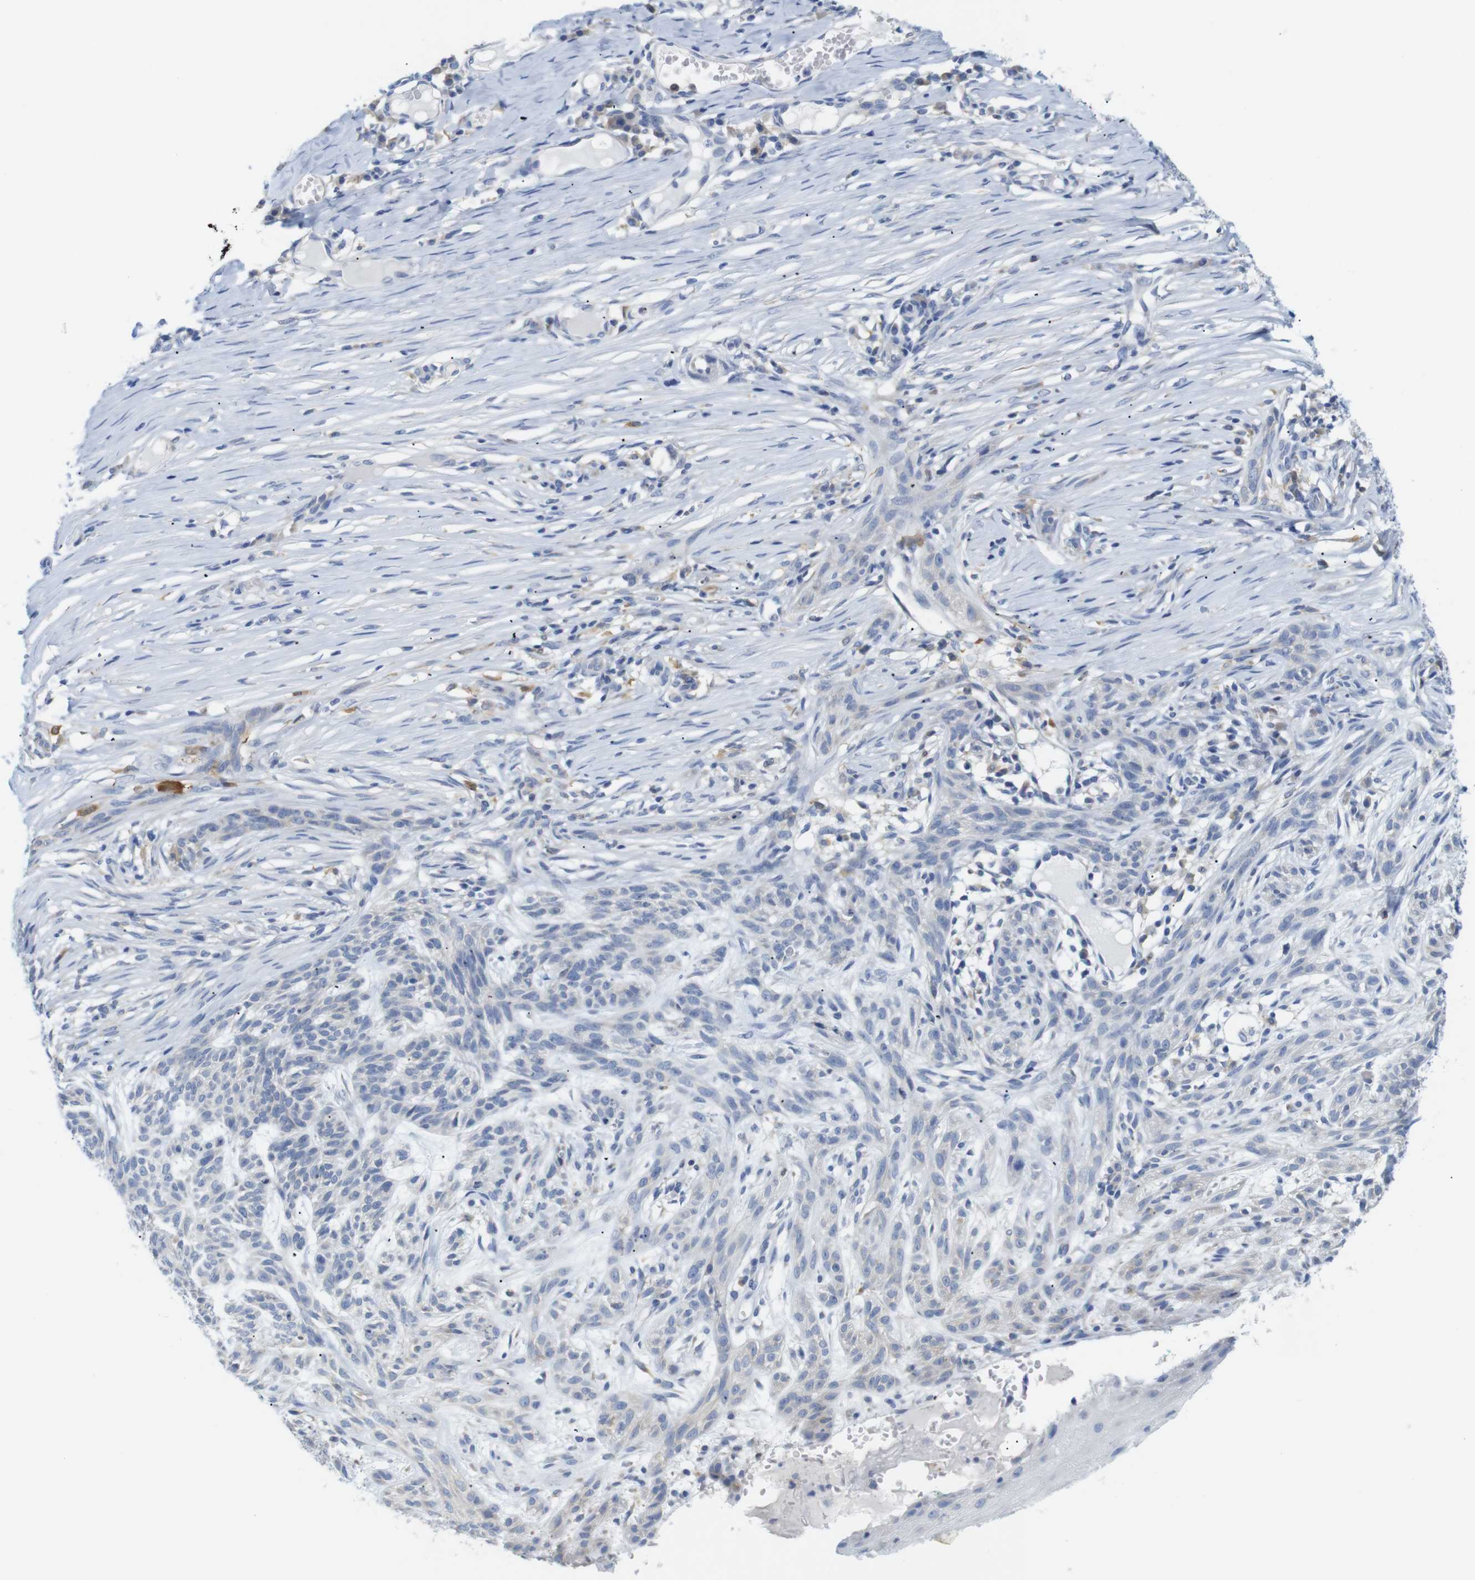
{"staining": {"intensity": "negative", "quantity": "none", "location": "none"}, "tissue": "skin cancer", "cell_type": "Tumor cells", "image_type": "cancer", "snomed": [{"axis": "morphology", "description": "Basal cell carcinoma"}, {"axis": "topography", "description": "Skin"}], "caption": "Photomicrograph shows no significant protein expression in tumor cells of basal cell carcinoma (skin).", "gene": "NEBL", "patient": {"sex": "female", "age": 59}}